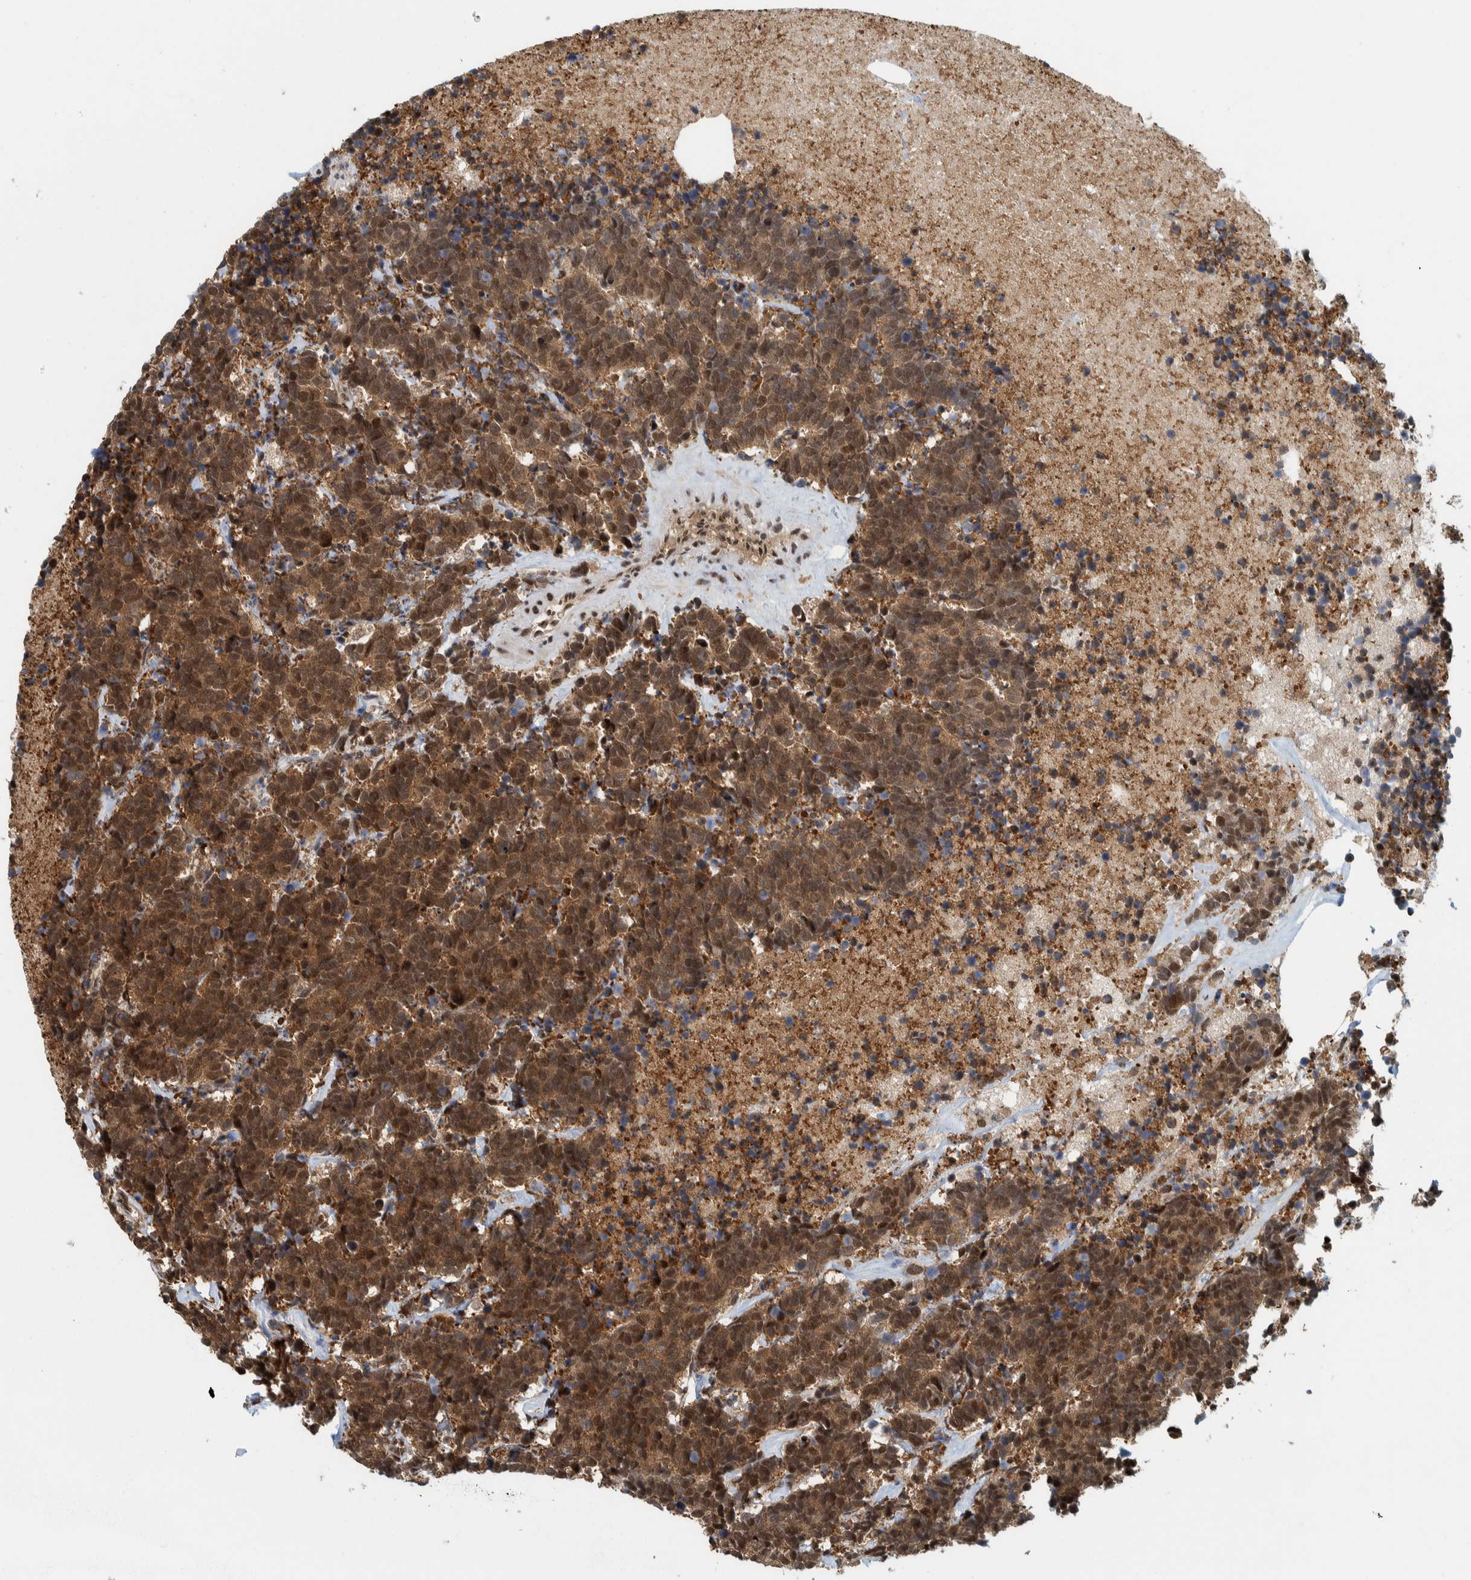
{"staining": {"intensity": "strong", "quantity": ">75%", "location": "cytoplasmic/membranous,nuclear"}, "tissue": "carcinoid", "cell_type": "Tumor cells", "image_type": "cancer", "snomed": [{"axis": "morphology", "description": "Carcinoma, NOS"}, {"axis": "morphology", "description": "Carcinoid, malignant, NOS"}, {"axis": "topography", "description": "Urinary bladder"}], "caption": "IHC (DAB (3,3'-diaminobenzidine)) staining of human carcinoid exhibits strong cytoplasmic/membranous and nuclear protein expression in approximately >75% of tumor cells.", "gene": "COPS3", "patient": {"sex": "male", "age": 57}}